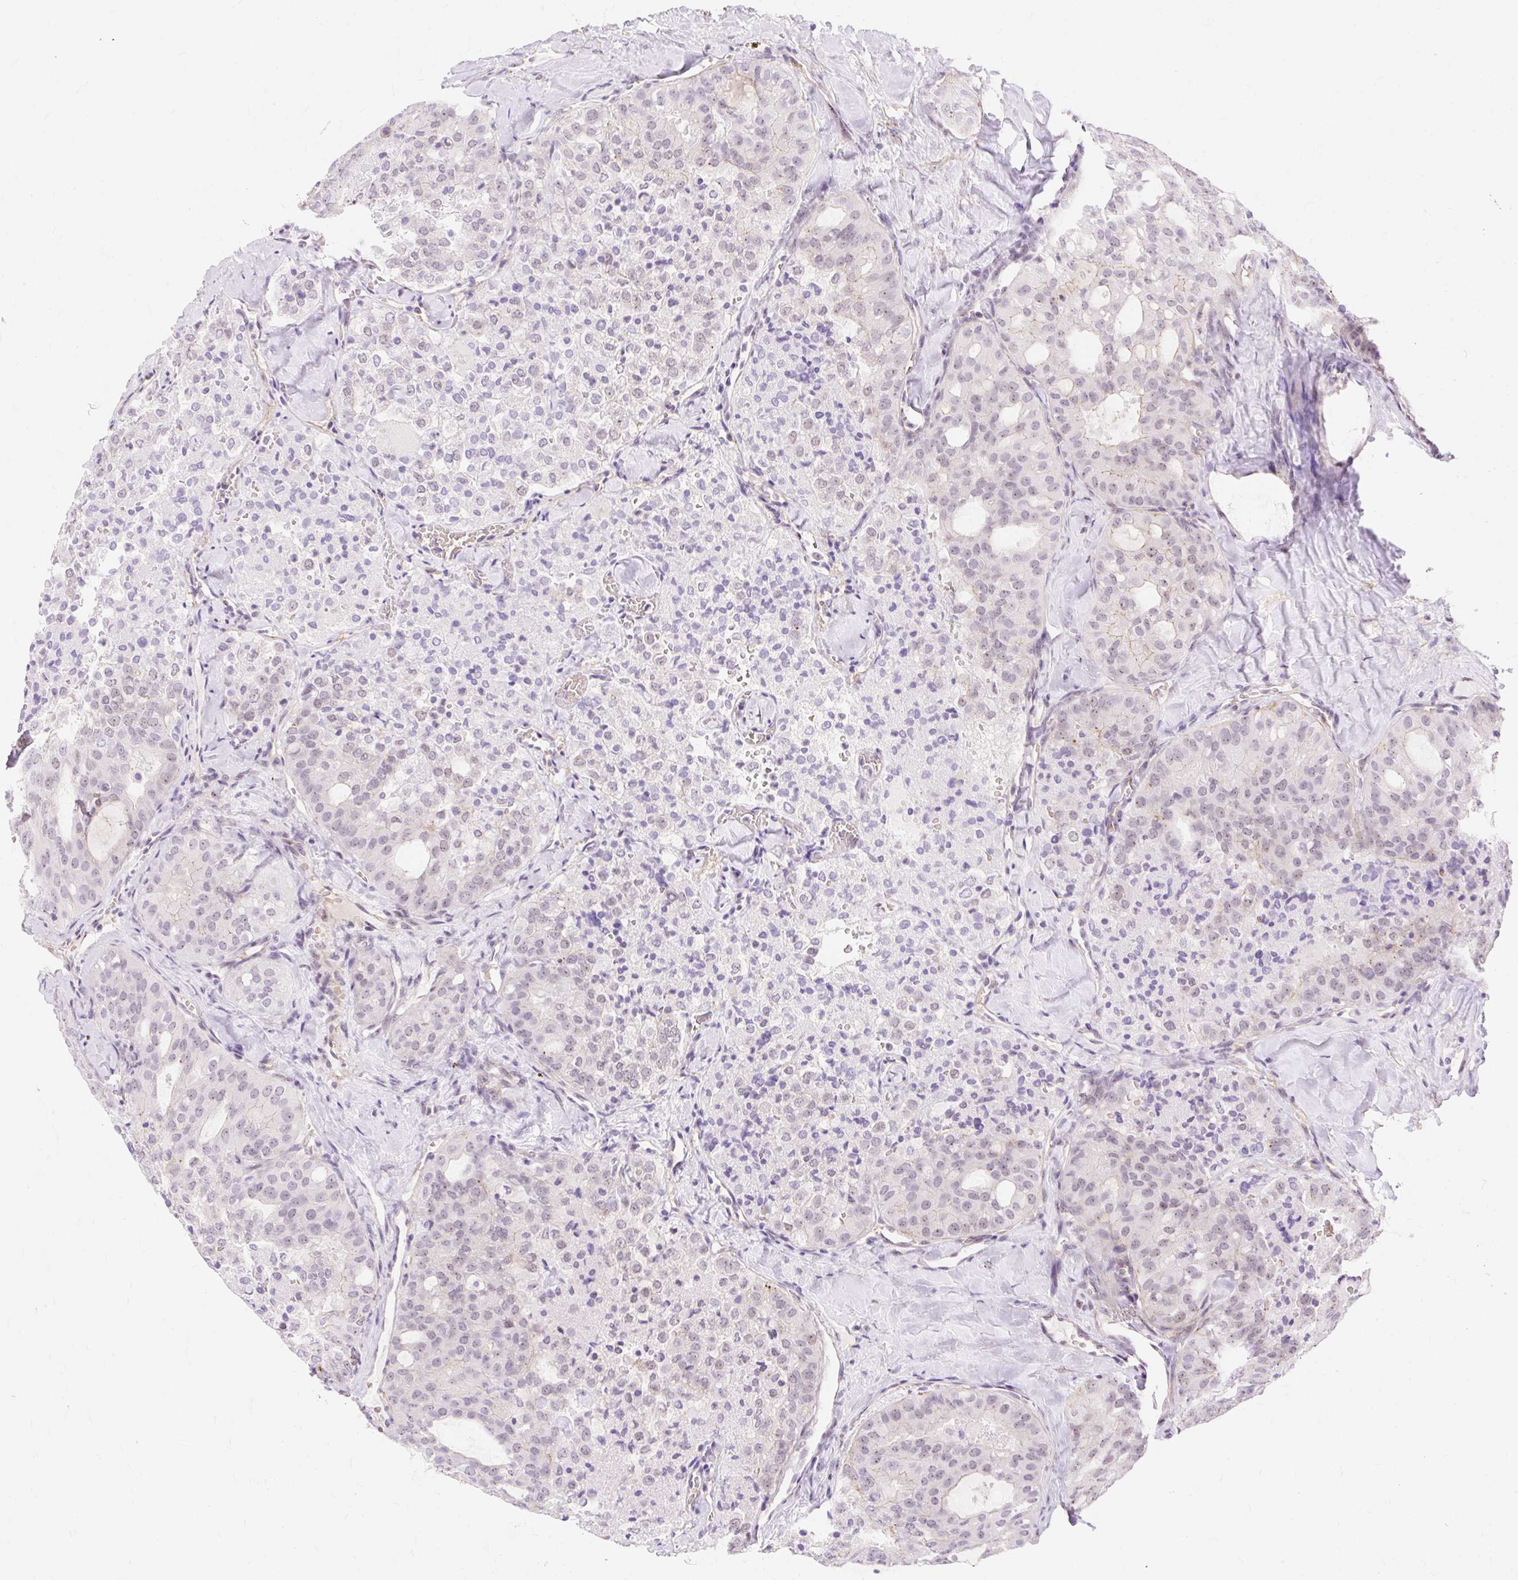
{"staining": {"intensity": "weak", "quantity": "<25%", "location": "nuclear"}, "tissue": "thyroid cancer", "cell_type": "Tumor cells", "image_type": "cancer", "snomed": [{"axis": "morphology", "description": "Follicular adenoma carcinoma, NOS"}, {"axis": "topography", "description": "Thyroid gland"}], "caption": "Tumor cells are negative for brown protein staining in follicular adenoma carcinoma (thyroid).", "gene": "OBP2A", "patient": {"sex": "male", "age": 75}}